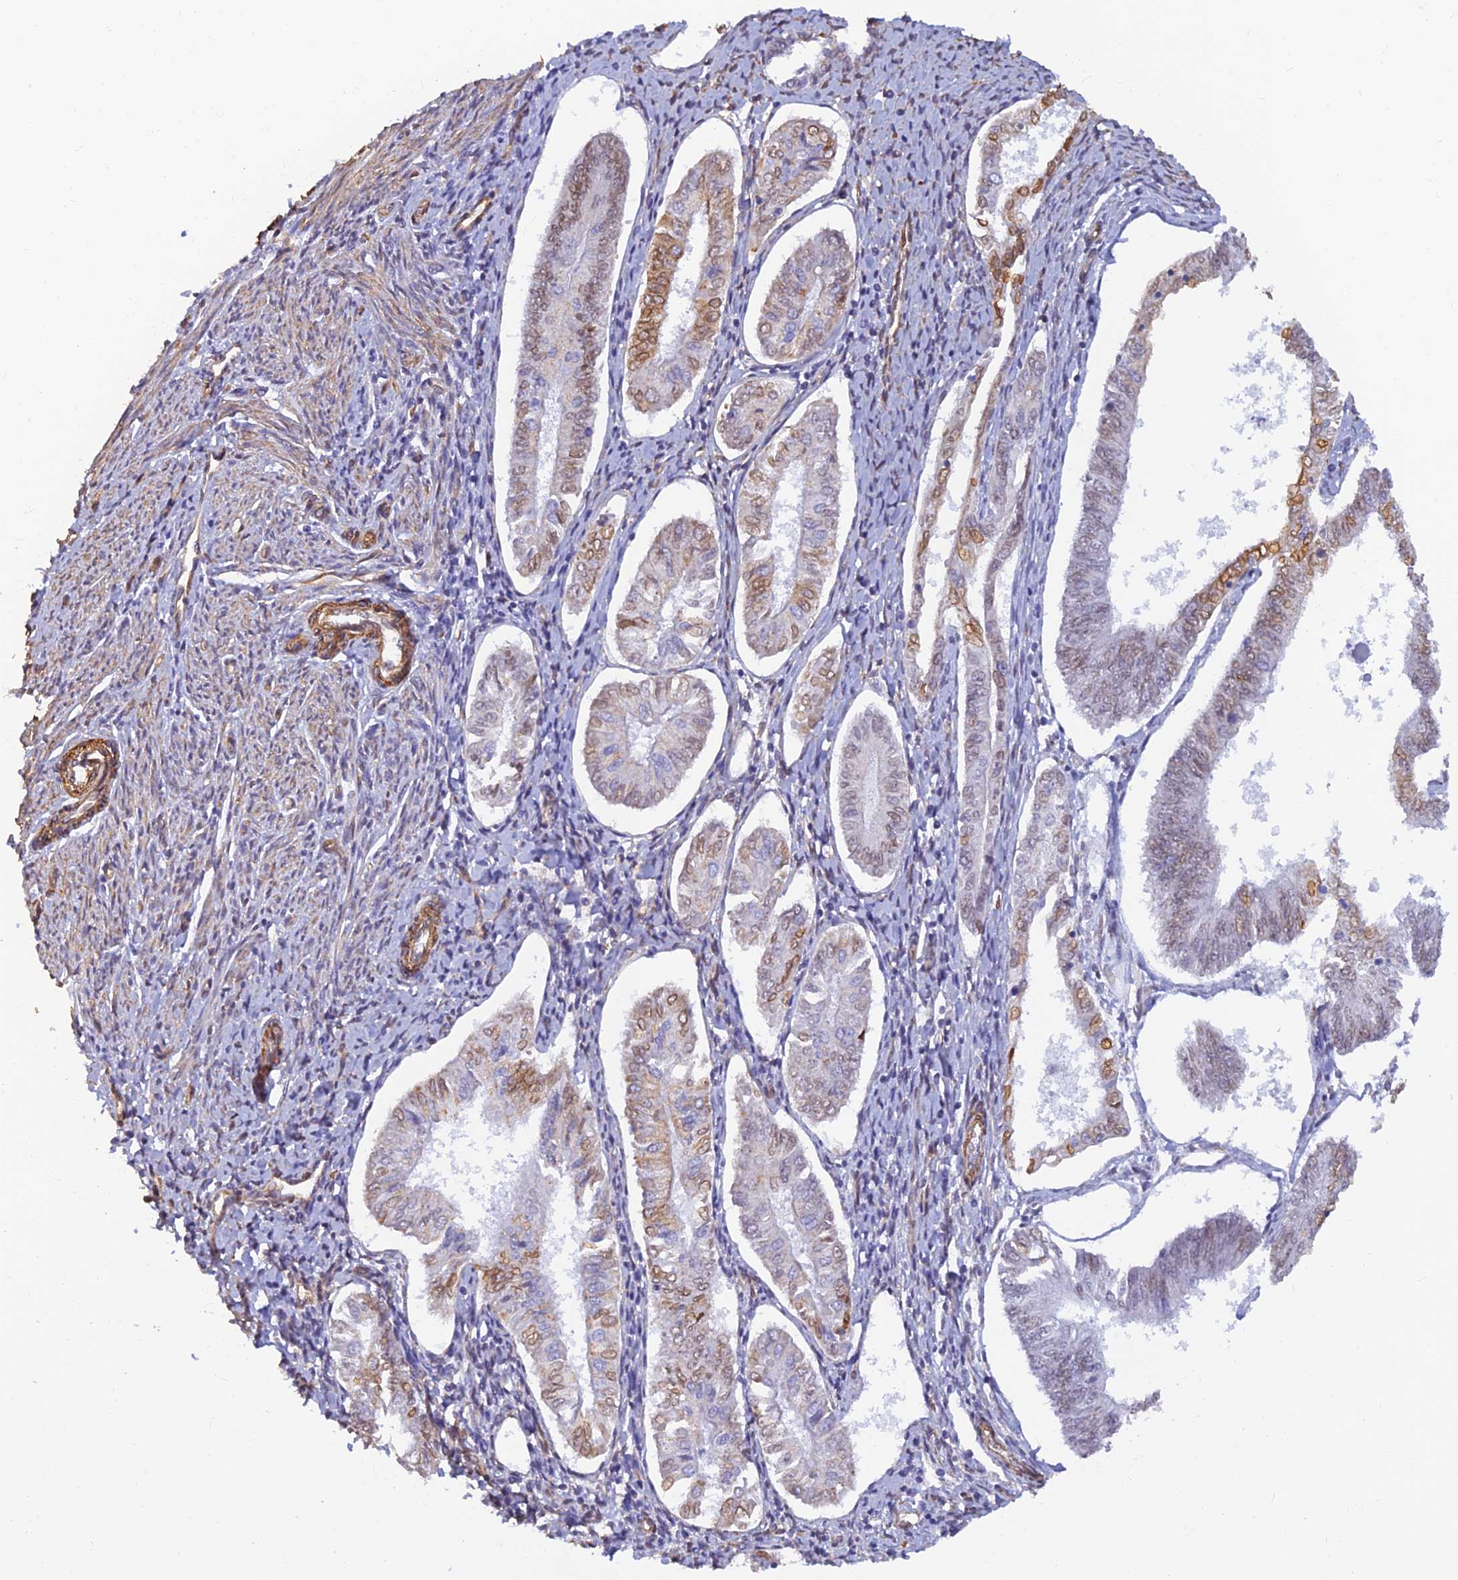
{"staining": {"intensity": "moderate", "quantity": "<25%", "location": "cytoplasmic/membranous,nuclear"}, "tissue": "endometrial cancer", "cell_type": "Tumor cells", "image_type": "cancer", "snomed": [{"axis": "morphology", "description": "Adenocarcinoma, NOS"}, {"axis": "topography", "description": "Endometrium"}], "caption": "Immunohistochemistry (IHC) photomicrograph of neoplastic tissue: endometrial cancer (adenocarcinoma) stained using IHC shows low levels of moderate protein expression localized specifically in the cytoplasmic/membranous and nuclear of tumor cells, appearing as a cytoplasmic/membranous and nuclear brown color.", "gene": "ALDH1L2", "patient": {"sex": "female", "age": 58}}